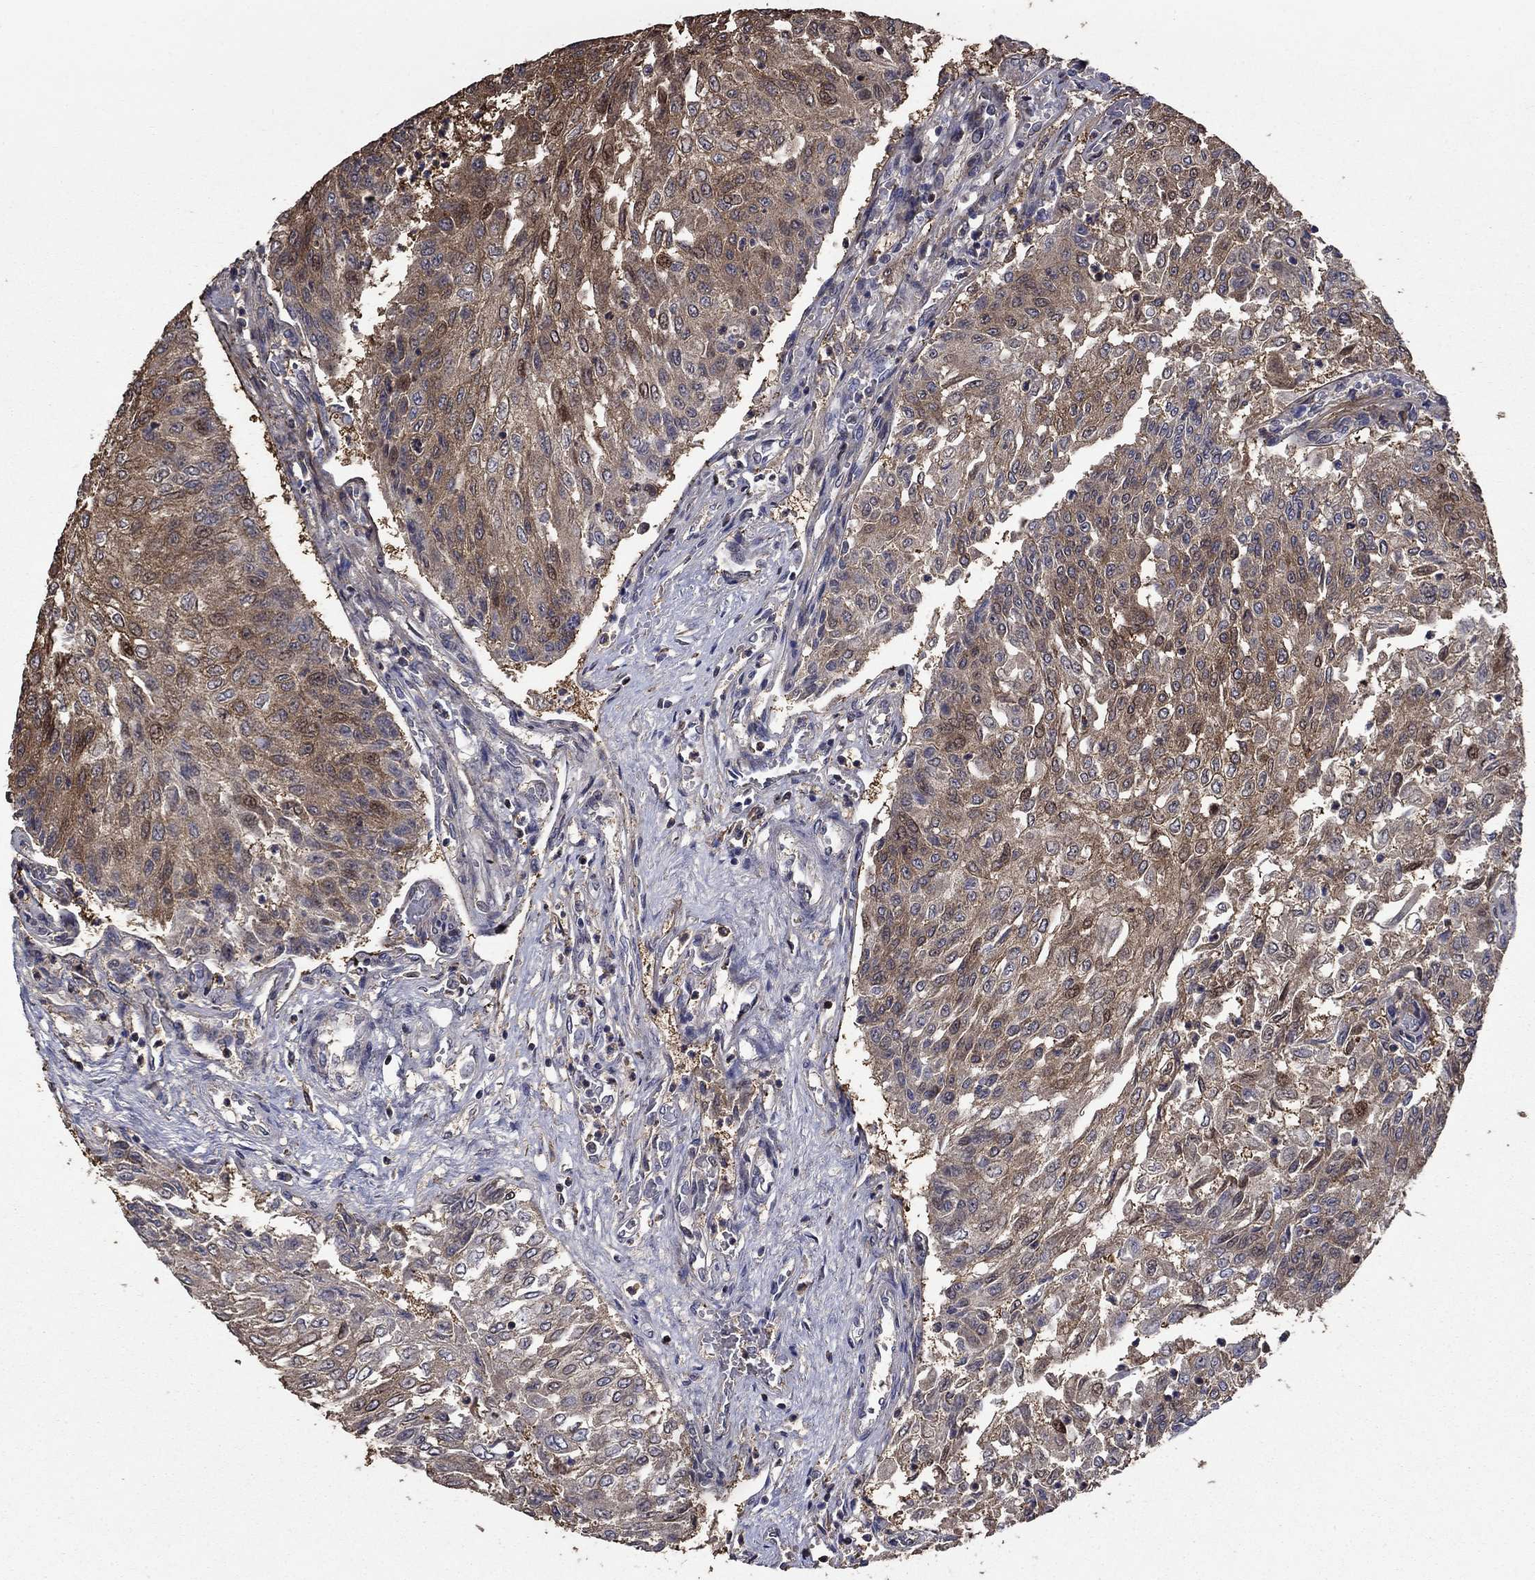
{"staining": {"intensity": "moderate", "quantity": ">75%", "location": "cytoplasmic/membranous"}, "tissue": "urothelial cancer", "cell_type": "Tumor cells", "image_type": "cancer", "snomed": [{"axis": "morphology", "description": "Urothelial carcinoma, Low grade"}, {"axis": "topography", "description": "Urinary bladder"}], "caption": "Immunohistochemical staining of urothelial carcinoma (low-grade) exhibits moderate cytoplasmic/membranous protein positivity in approximately >75% of tumor cells.", "gene": "DVL1", "patient": {"sex": "male", "age": 78}}